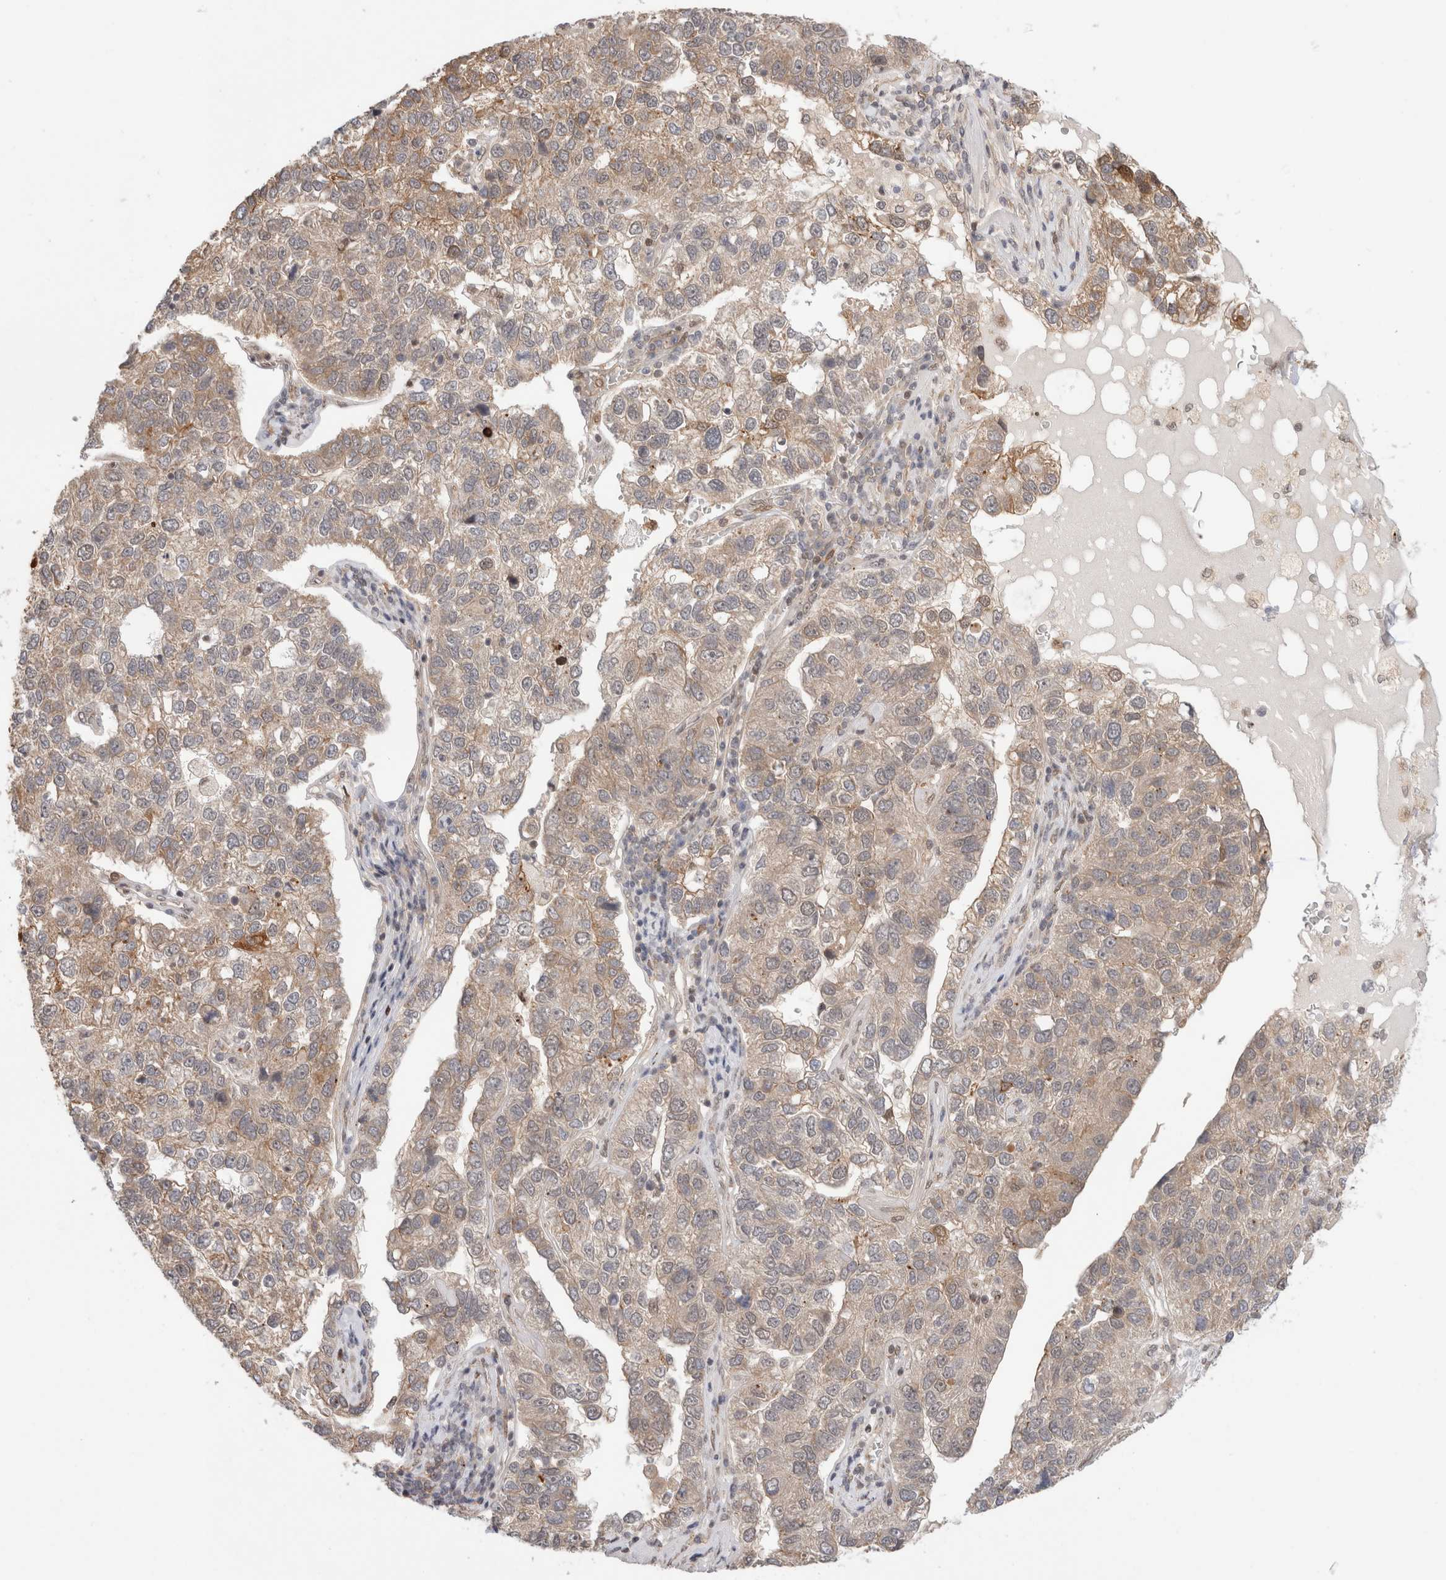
{"staining": {"intensity": "weak", "quantity": "<25%", "location": "cytoplasmic/membranous"}, "tissue": "pancreatic cancer", "cell_type": "Tumor cells", "image_type": "cancer", "snomed": [{"axis": "morphology", "description": "Adenocarcinoma, NOS"}, {"axis": "topography", "description": "Pancreas"}], "caption": "Immunohistochemical staining of pancreatic cancer shows no significant expression in tumor cells.", "gene": "OTUD6B", "patient": {"sex": "female", "age": 61}}